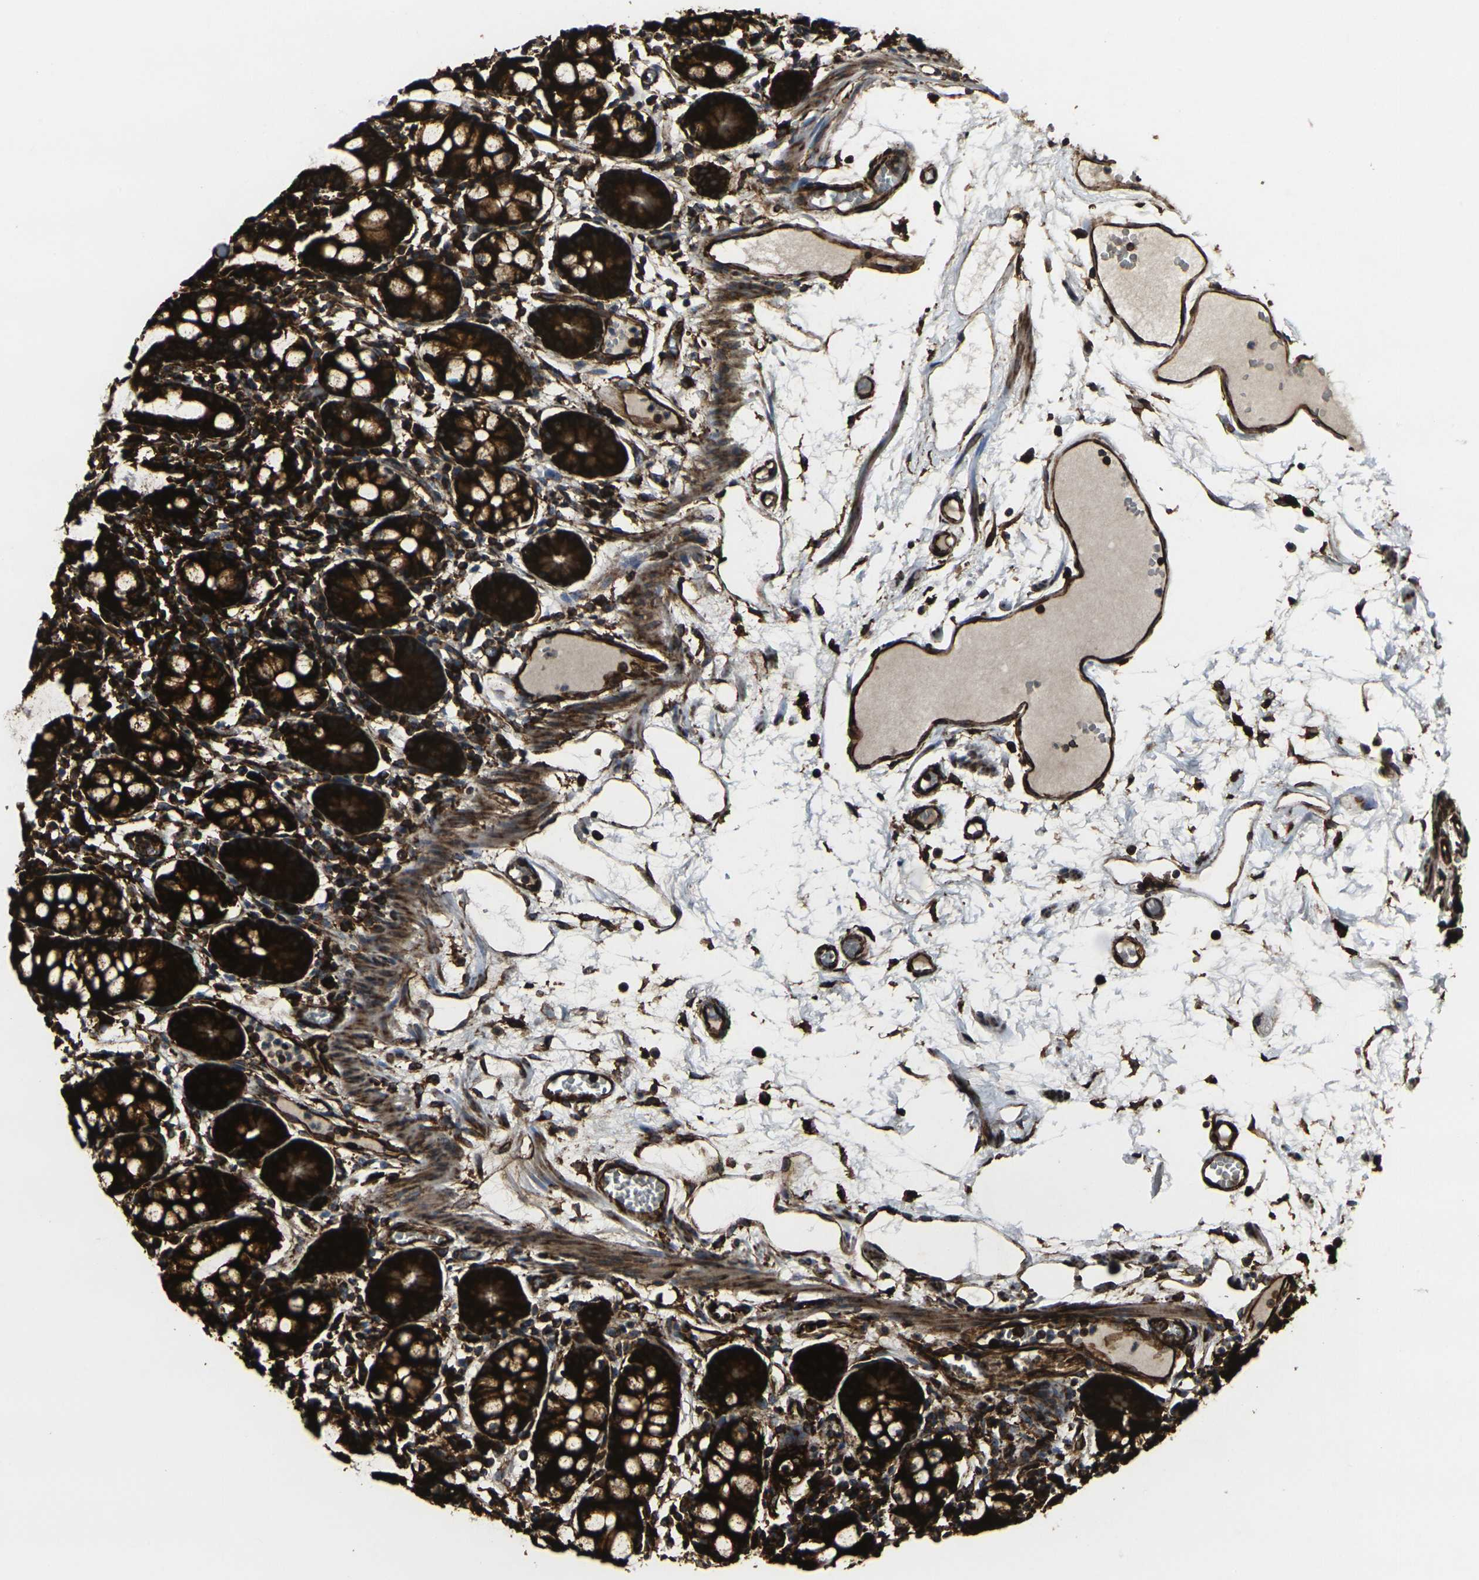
{"staining": {"intensity": "strong", "quantity": ">75%", "location": "cytoplasmic/membranous"}, "tissue": "small intestine", "cell_type": "Glandular cells", "image_type": "normal", "snomed": [{"axis": "morphology", "description": "Normal tissue, NOS"}, {"axis": "morphology", "description": "Cystadenocarcinoma, serous, Metastatic site"}, {"axis": "topography", "description": "Small intestine"}], "caption": "Human small intestine stained with a brown dye demonstrates strong cytoplasmic/membranous positive expression in approximately >75% of glandular cells.", "gene": "MARCHF2", "patient": {"sex": "female", "age": 61}}